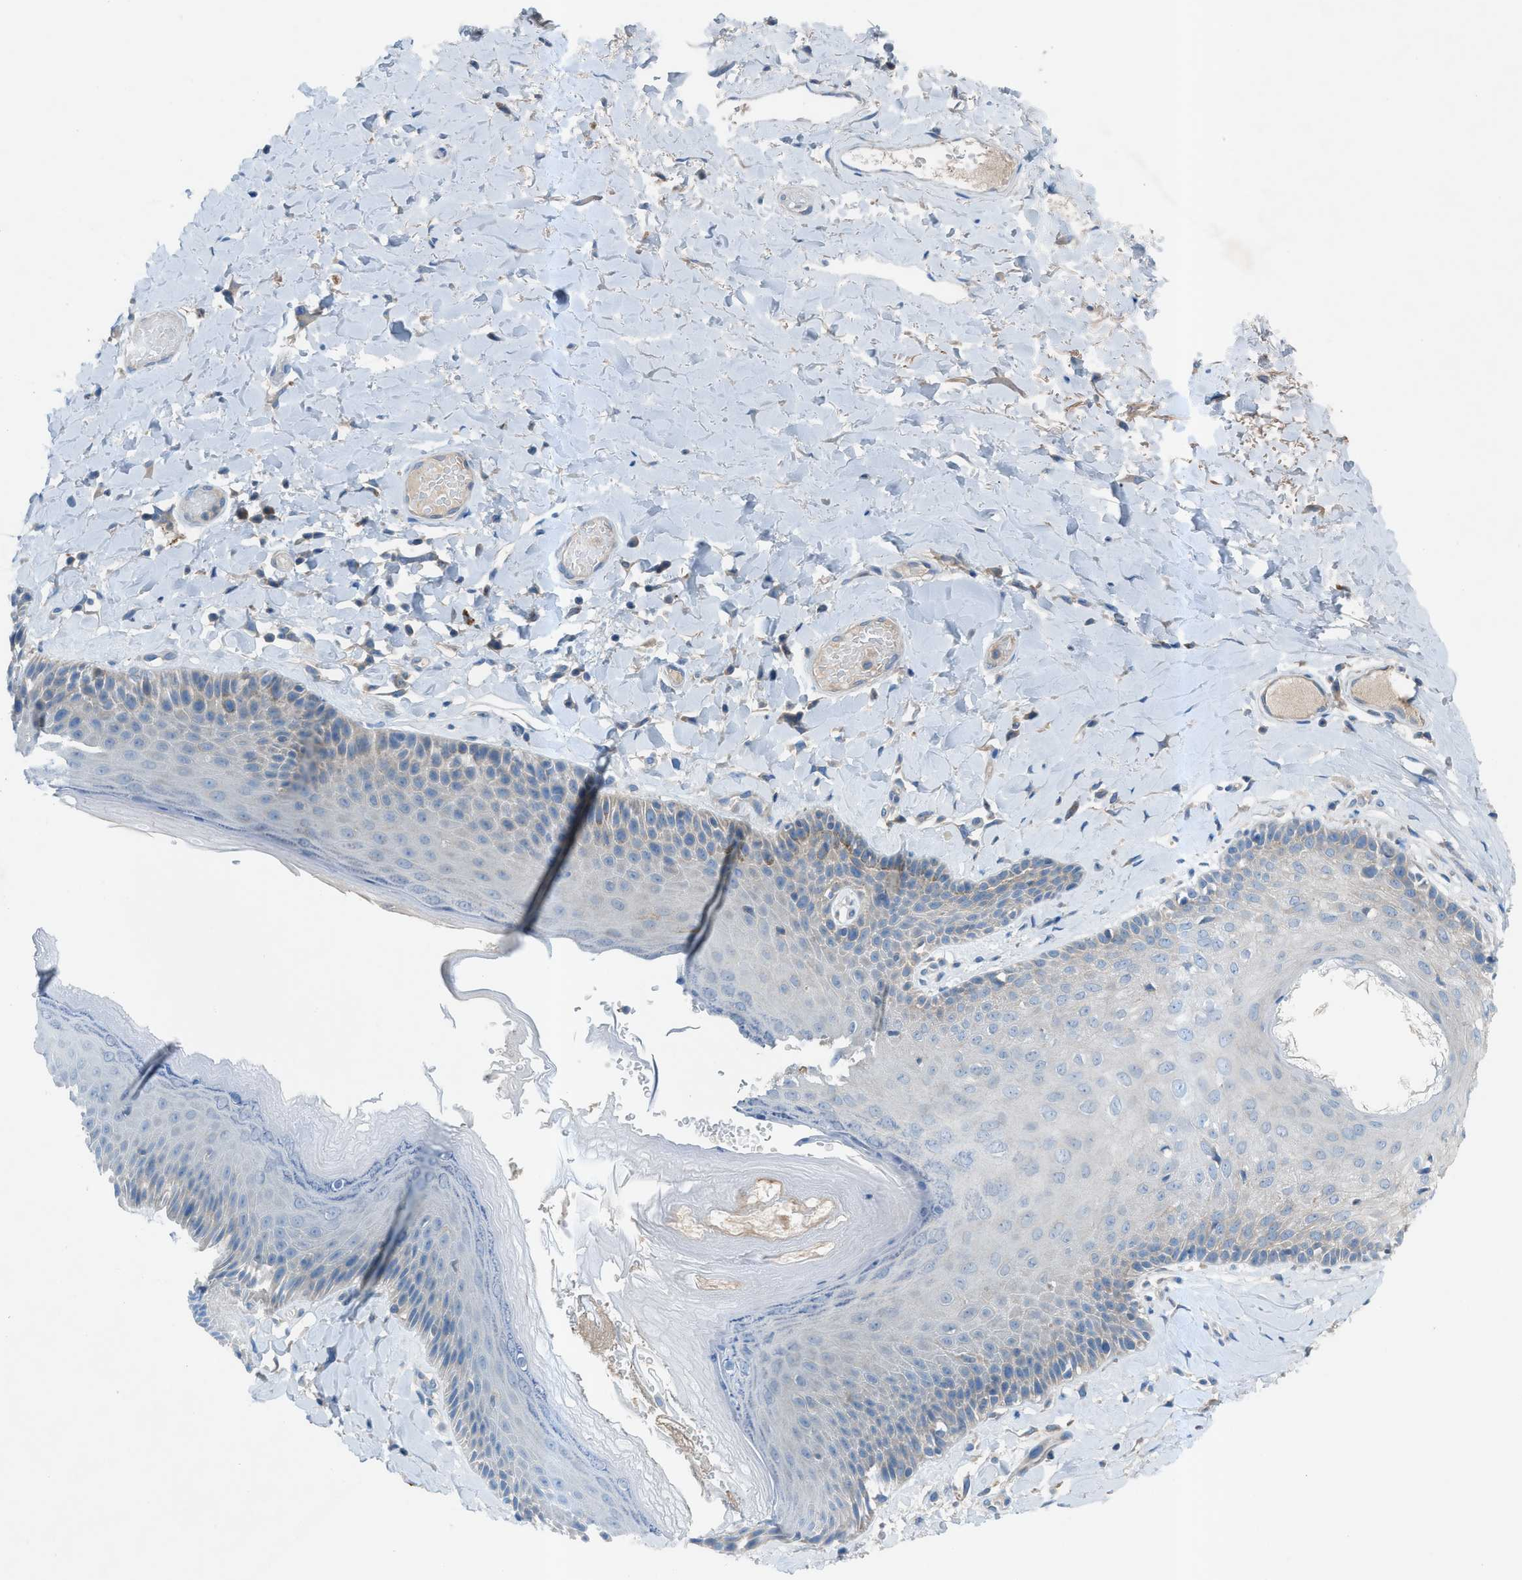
{"staining": {"intensity": "negative", "quantity": "none", "location": "none"}, "tissue": "skin", "cell_type": "Epidermal cells", "image_type": "normal", "snomed": [{"axis": "morphology", "description": "Normal tissue, NOS"}, {"axis": "topography", "description": "Anal"}], "caption": "This is a histopathology image of IHC staining of unremarkable skin, which shows no staining in epidermal cells. Nuclei are stained in blue.", "gene": "C5AR2", "patient": {"sex": "male", "age": 69}}